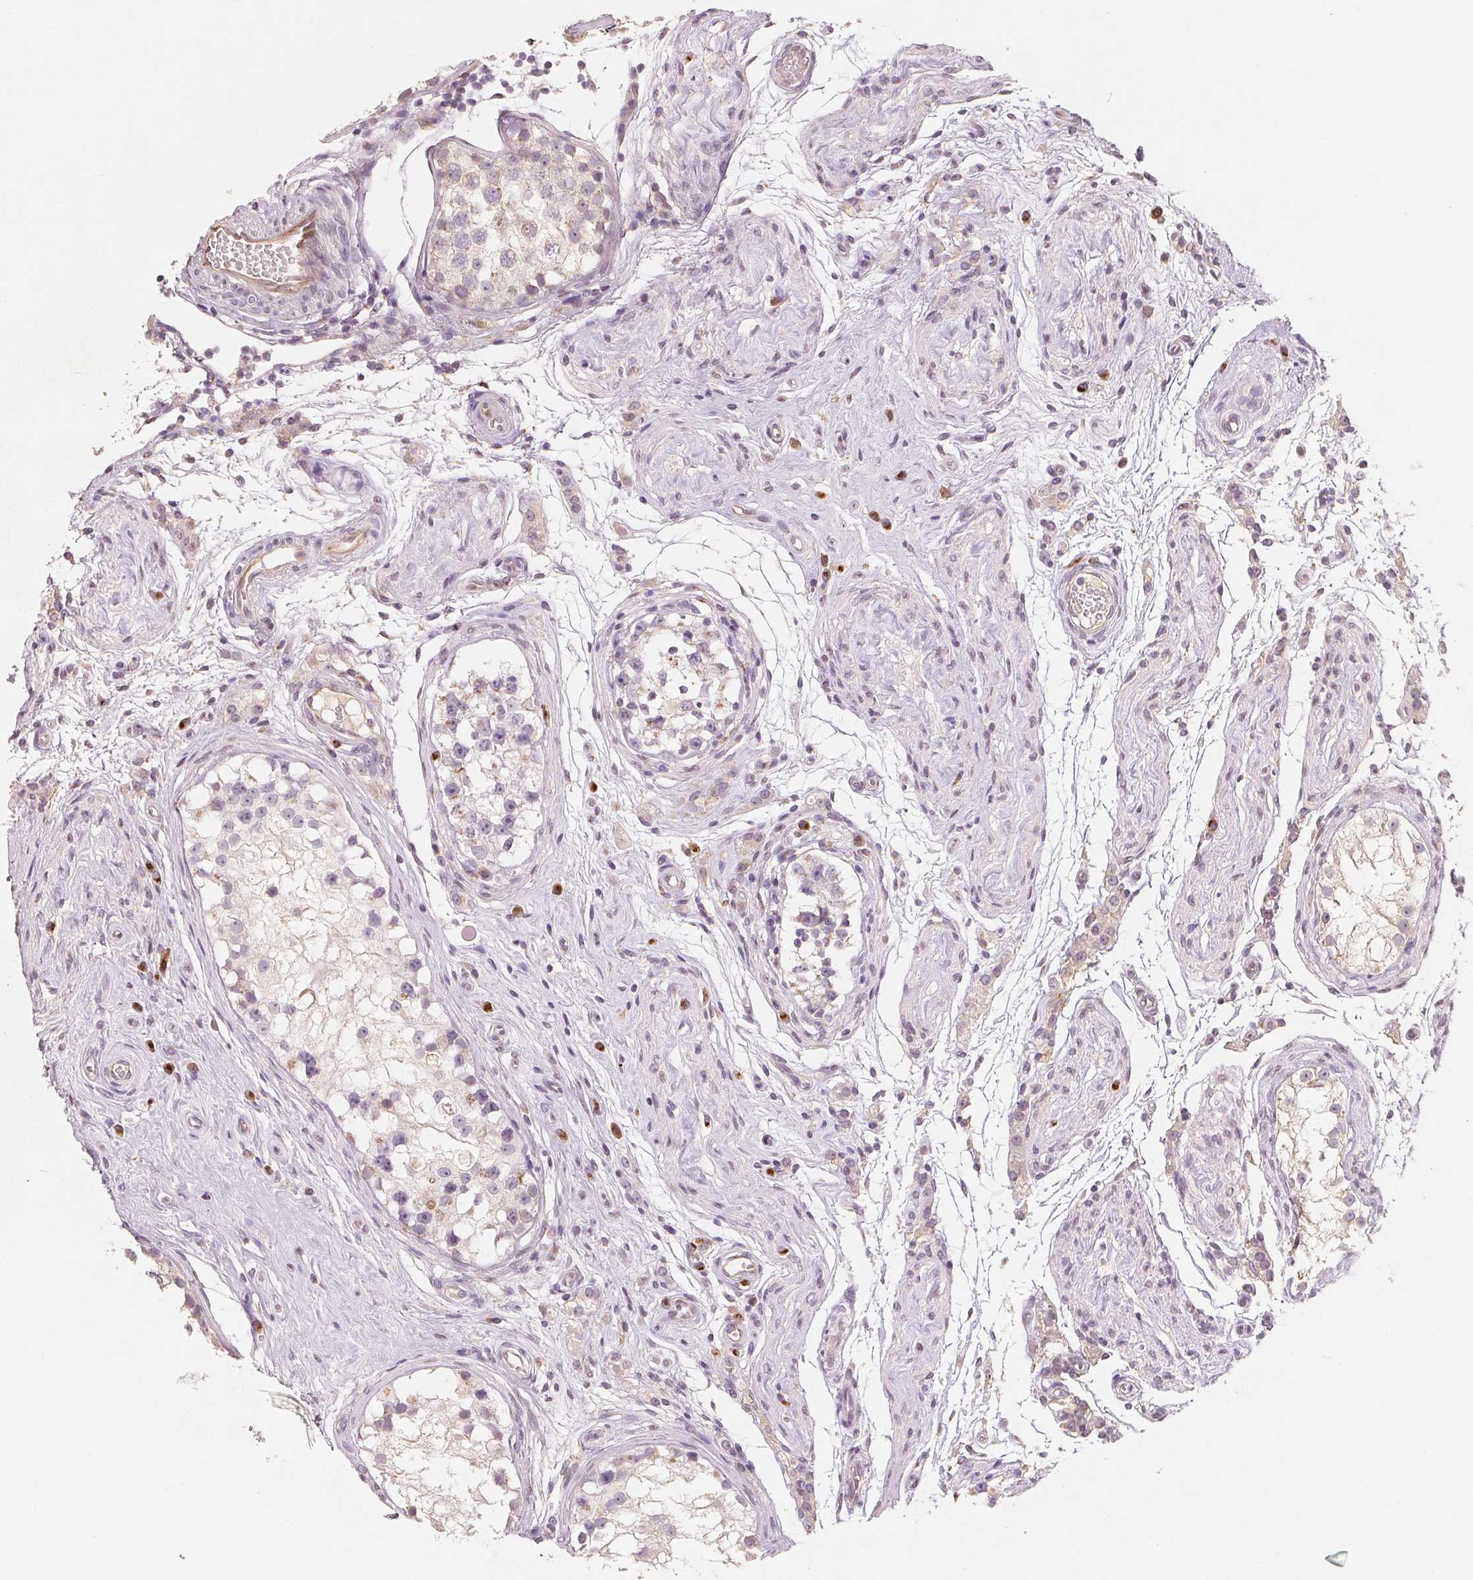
{"staining": {"intensity": "weak", "quantity": "<25%", "location": "cytoplasmic/membranous"}, "tissue": "testis", "cell_type": "Cells in seminiferous ducts", "image_type": "normal", "snomed": [{"axis": "morphology", "description": "Normal tissue, NOS"}, {"axis": "morphology", "description": "Seminoma, NOS"}, {"axis": "topography", "description": "Testis"}], "caption": "Cells in seminiferous ducts are negative for brown protein staining in benign testis. (DAB immunohistochemistry (IHC) visualized using brightfield microscopy, high magnification).", "gene": "TMSB15B", "patient": {"sex": "male", "age": 29}}